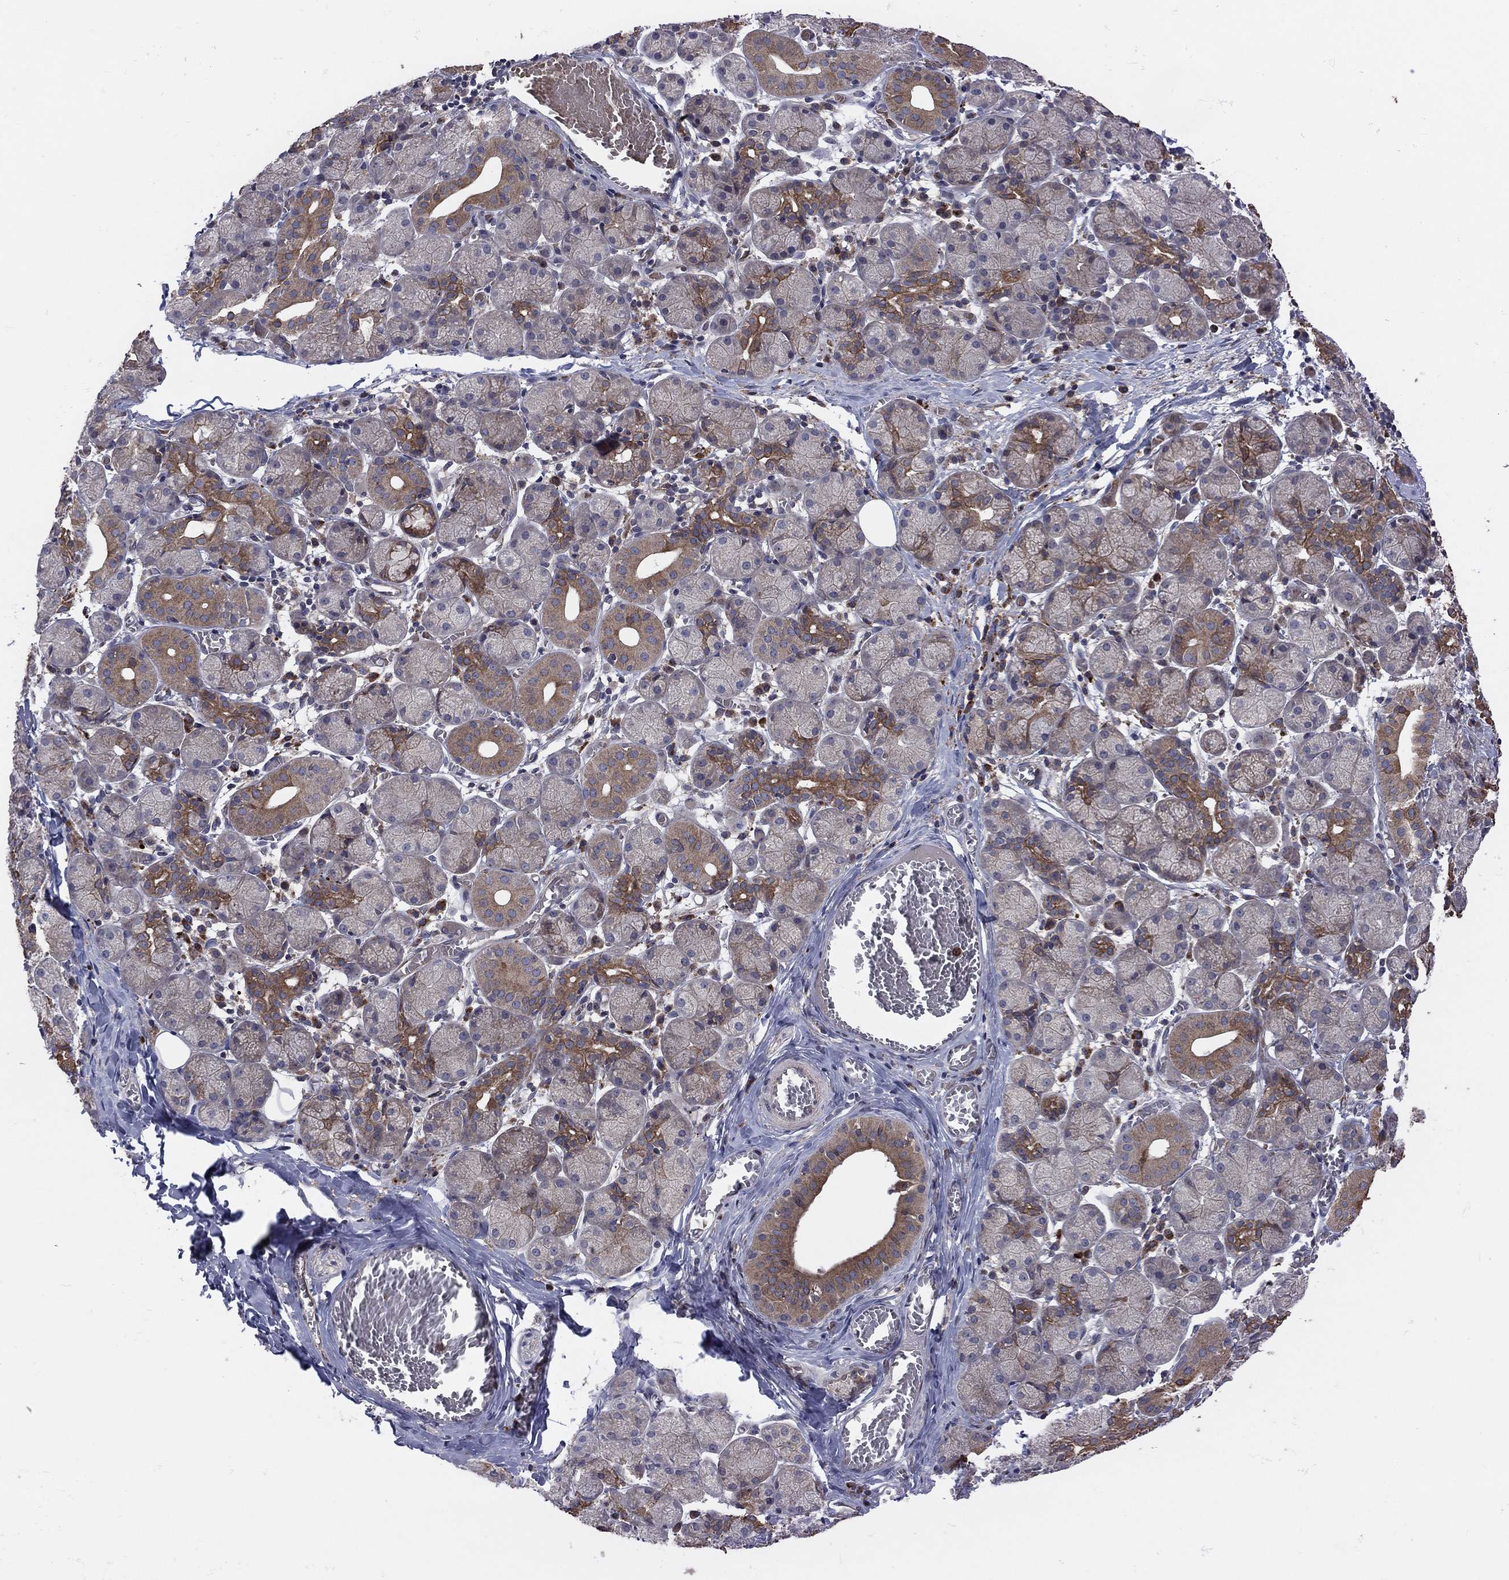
{"staining": {"intensity": "moderate", "quantity": "25%-75%", "location": "cytoplasmic/membranous"}, "tissue": "salivary gland", "cell_type": "Glandular cells", "image_type": "normal", "snomed": [{"axis": "morphology", "description": "Normal tissue, NOS"}, {"axis": "topography", "description": "Salivary gland"}, {"axis": "topography", "description": "Peripheral nerve tissue"}], "caption": "Immunohistochemistry micrograph of benign salivary gland: salivary gland stained using immunohistochemistry (IHC) displays medium levels of moderate protein expression localized specifically in the cytoplasmic/membranous of glandular cells, appearing as a cytoplasmic/membranous brown color.", "gene": "MEA1", "patient": {"sex": "female", "age": 24}}